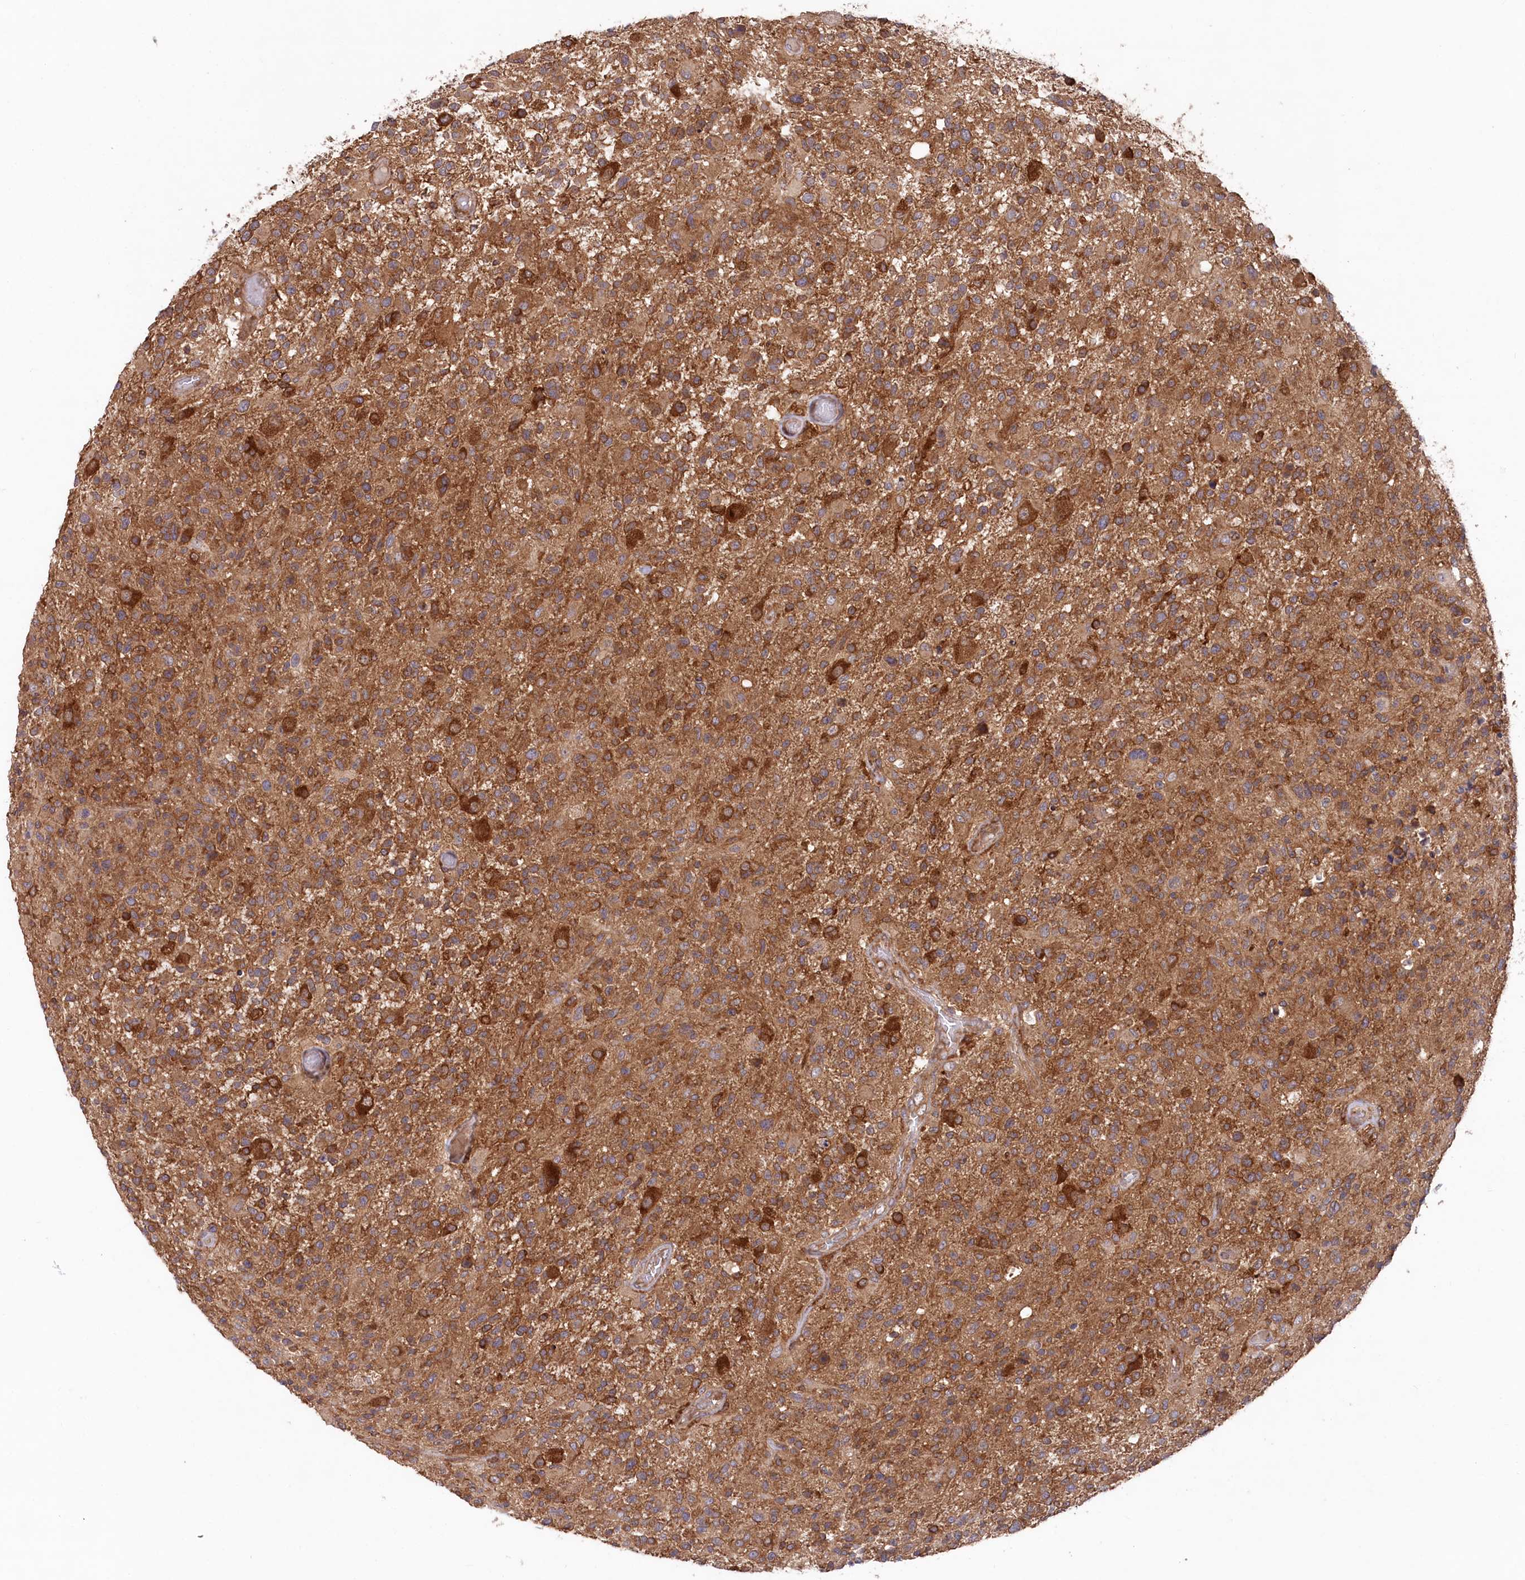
{"staining": {"intensity": "moderate", "quantity": ">75%", "location": "cytoplasmic/membranous"}, "tissue": "glioma", "cell_type": "Tumor cells", "image_type": "cancer", "snomed": [{"axis": "morphology", "description": "Glioma, malignant, High grade"}, {"axis": "morphology", "description": "Glioblastoma, NOS"}, {"axis": "topography", "description": "Brain"}], "caption": "High-magnification brightfield microscopy of glioblastoma stained with DAB (brown) and counterstained with hematoxylin (blue). tumor cells exhibit moderate cytoplasmic/membranous positivity is present in about>75% of cells.", "gene": "PPP1R21", "patient": {"sex": "male", "age": 60}}